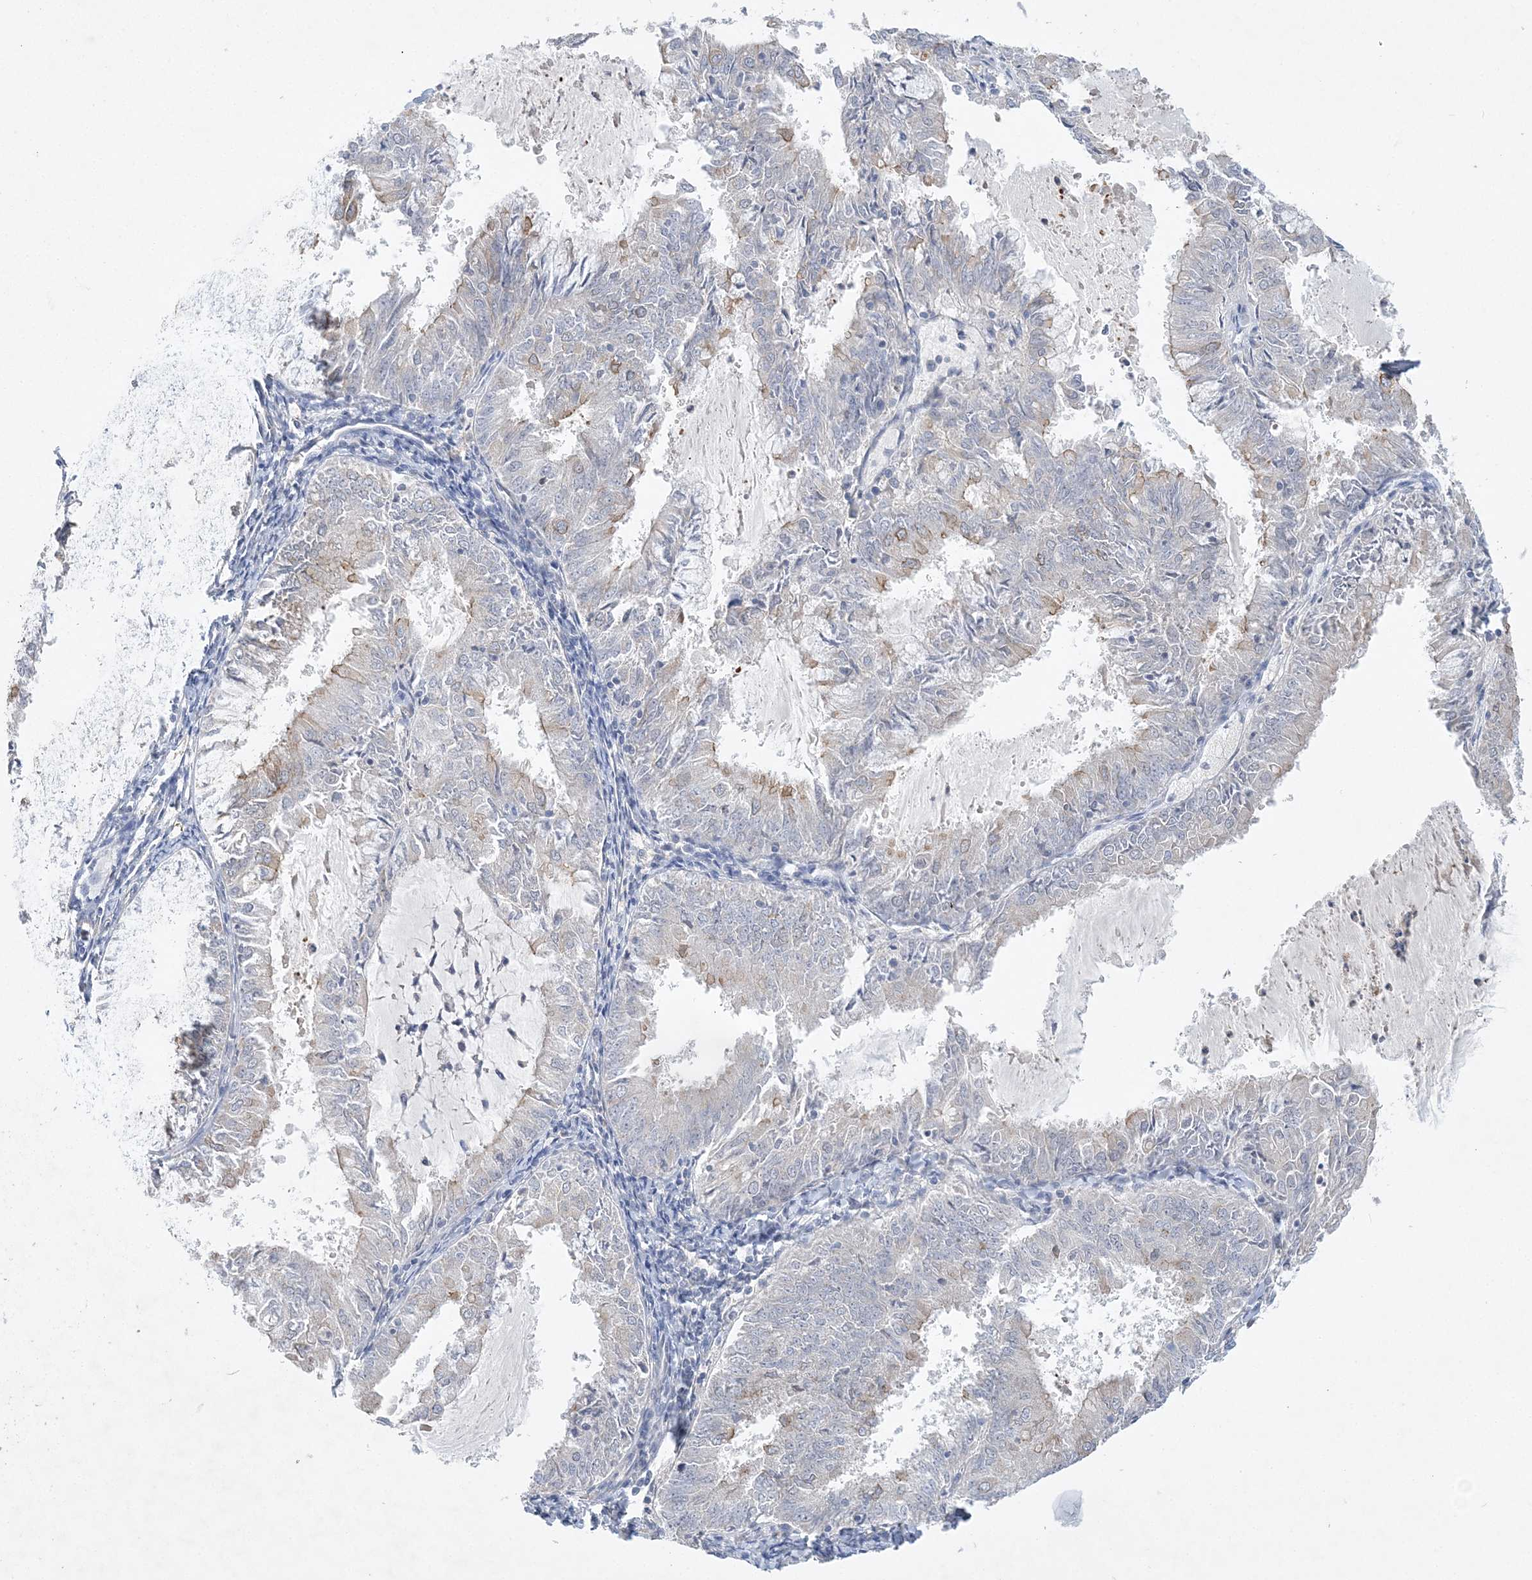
{"staining": {"intensity": "moderate", "quantity": "<25%", "location": "cytoplasmic/membranous"}, "tissue": "endometrial cancer", "cell_type": "Tumor cells", "image_type": "cancer", "snomed": [{"axis": "morphology", "description": "Adenocarcinoma, NOS"}, {"axis": "topography", "description": "Endometrium"}], "caption": "Immunohistochemistry of human adenocarcinoma (endometrial) shows low levels of moderate cytoplasmic/membranous expression in approximately <25% of tumor cells.", "gene": "ANKRD35", "patient": {"sex": "female", "age": 57}}